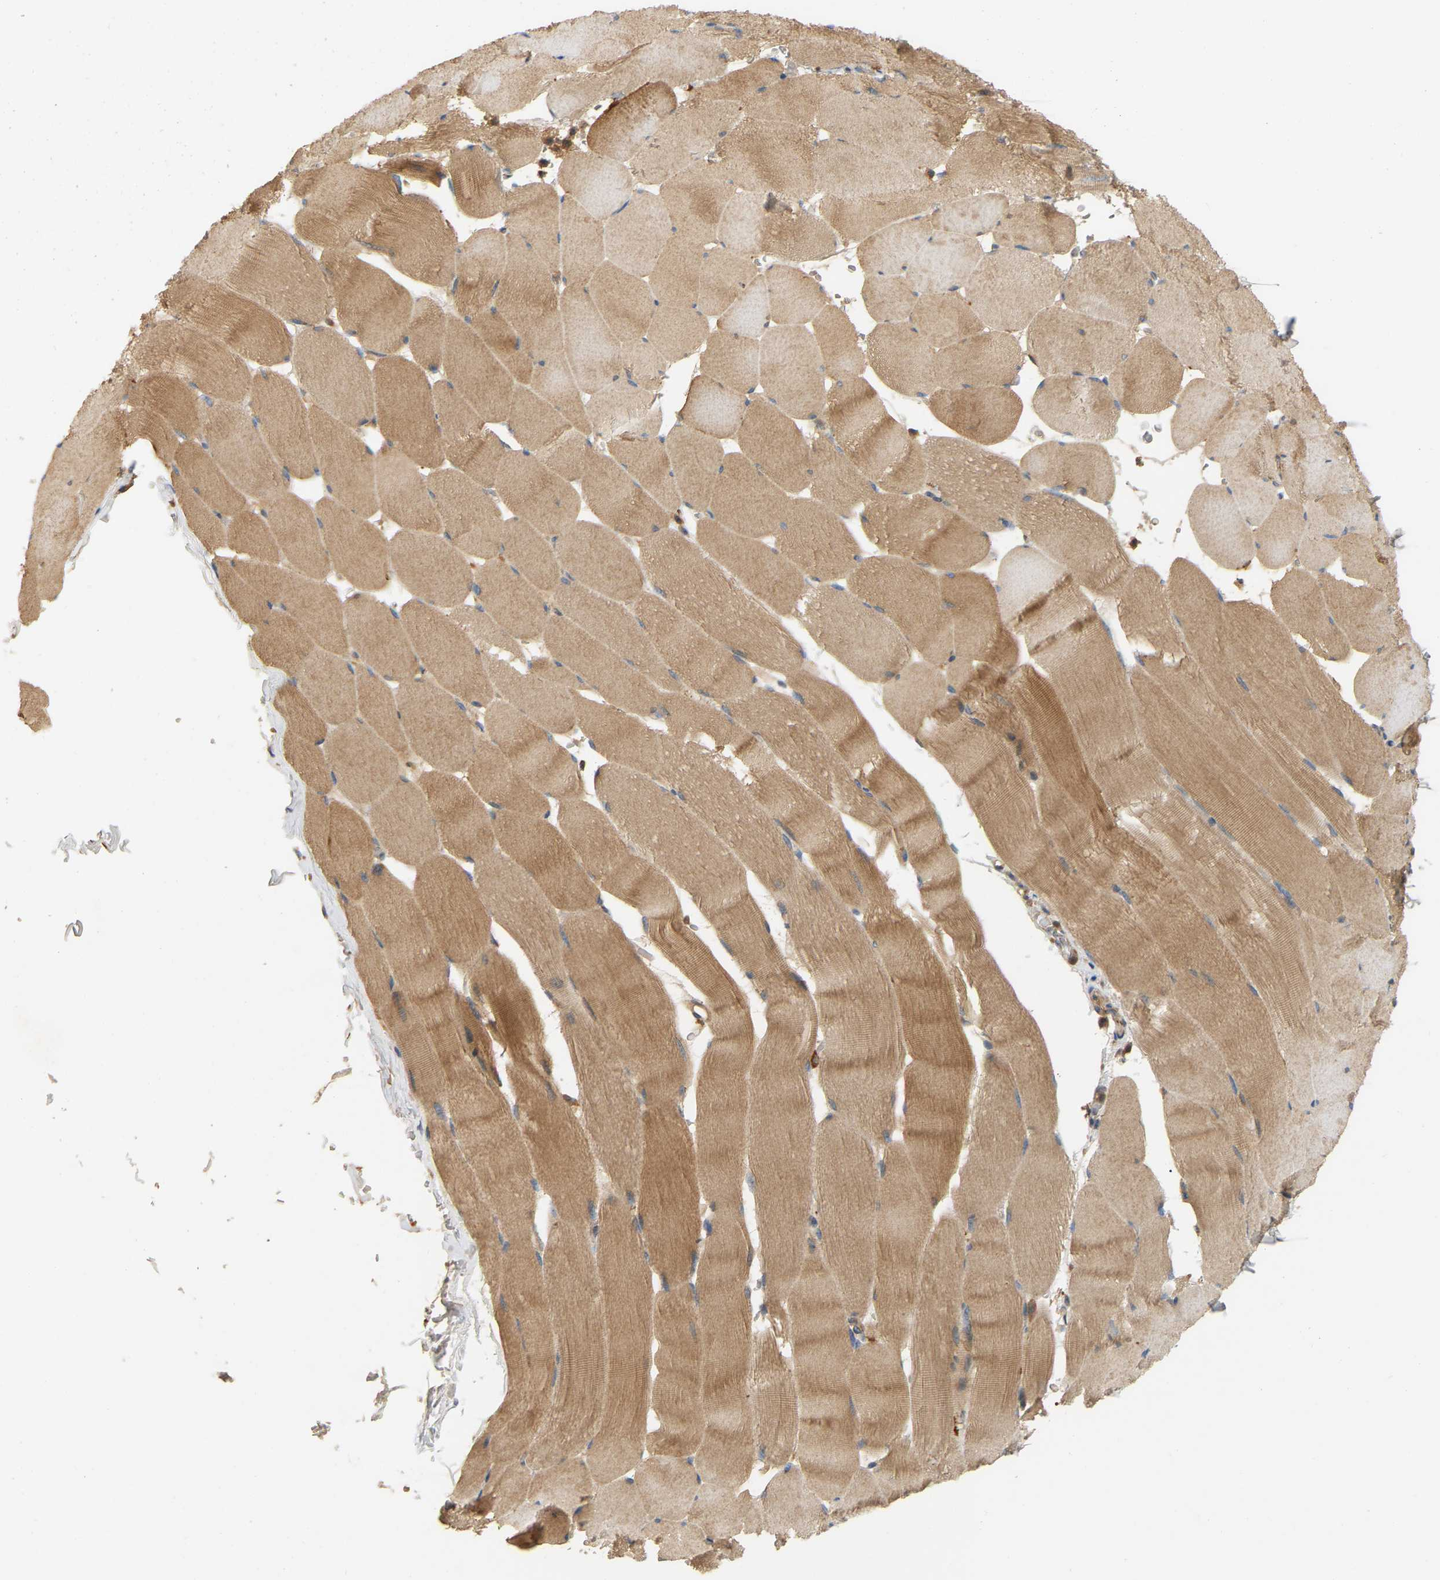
{"staining": {"intensity": "moderate", "quantity": "25%-75%", "location": "cytoplasmic/membranous"}, "tissue": "skeletal muscle", "cell_type": "Myocytes", "image_type": "normal", "snomed": [{"axis": "morphology", "description": "Normal tissue, NOS"}, {"axis": "topography", "description": "Skeletal muscle"}], "caption": "DAB immunohistochemical staining of benign human skeletal muscle exhibits moderate cytoplasmic/membranous protein staining in approximately 25%-75% of myocytes.", "gene": "AKAP13", "patient": {"sex": "male", "age": 62}}